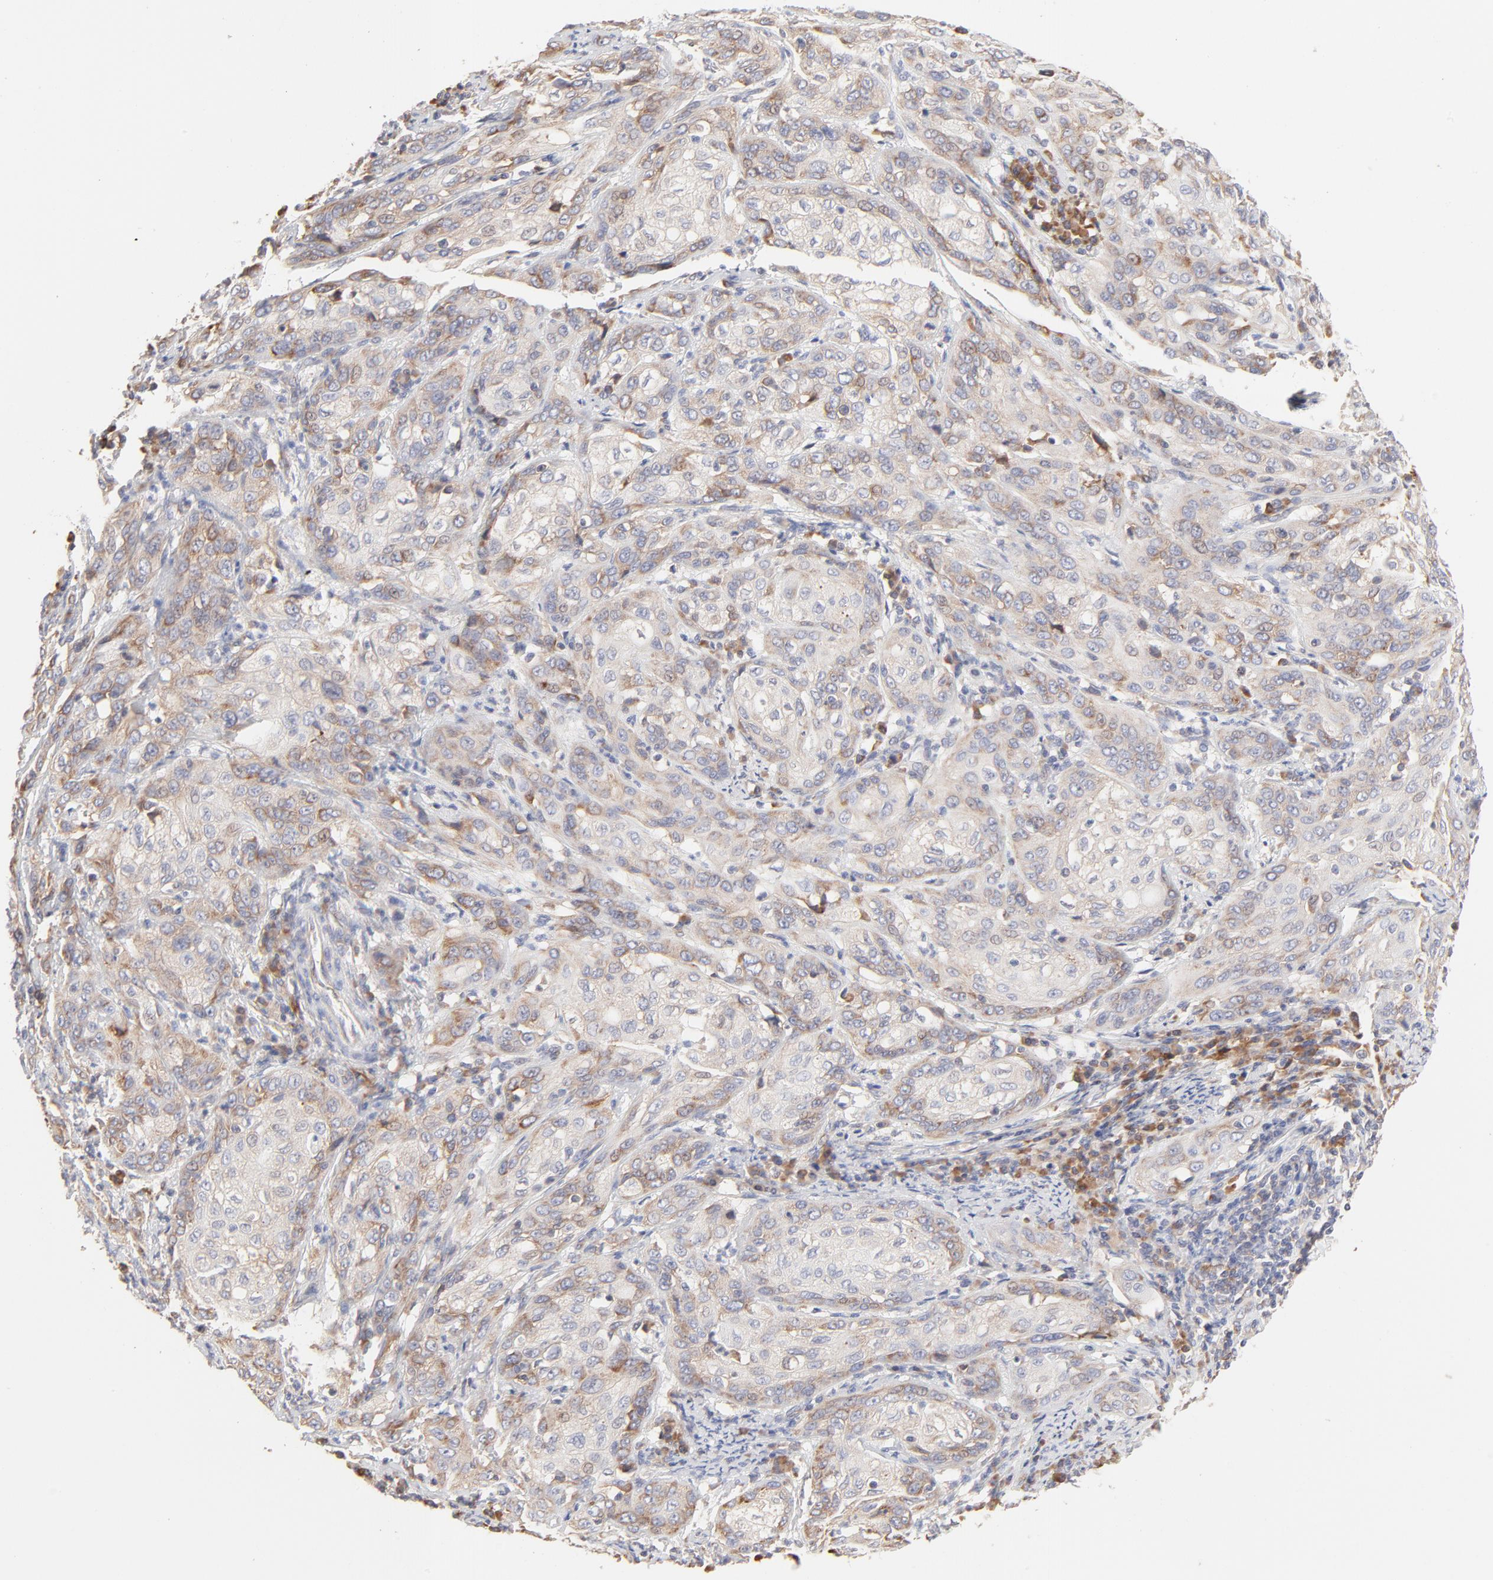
{"staining": {"intensity": "moderate", "quantity": ">75%", "location": "cytoplasmic/membranous"}, "tissue": "cervical cancer", "cell_type": "Tumor cells", "image_type": "cancer", "snomed": [{"axis": "morphology", "description": "Squamous cell carcinoma, NOS"}, {"axis": "topography", "description": "Cervix"}], "caption": "The histopathology image shows a brown stain indicating the presence of a protein in the cytoplasmic/membranous of tumor cells in cervical cancer (squamous cell carcinoma). The staining was performed using DAB, with brown indicating positive protein expression. Nuclei are stained blue with hematoxylin.", "gene": "RPS21", "patient": {"sex": "female", "age": 41}}